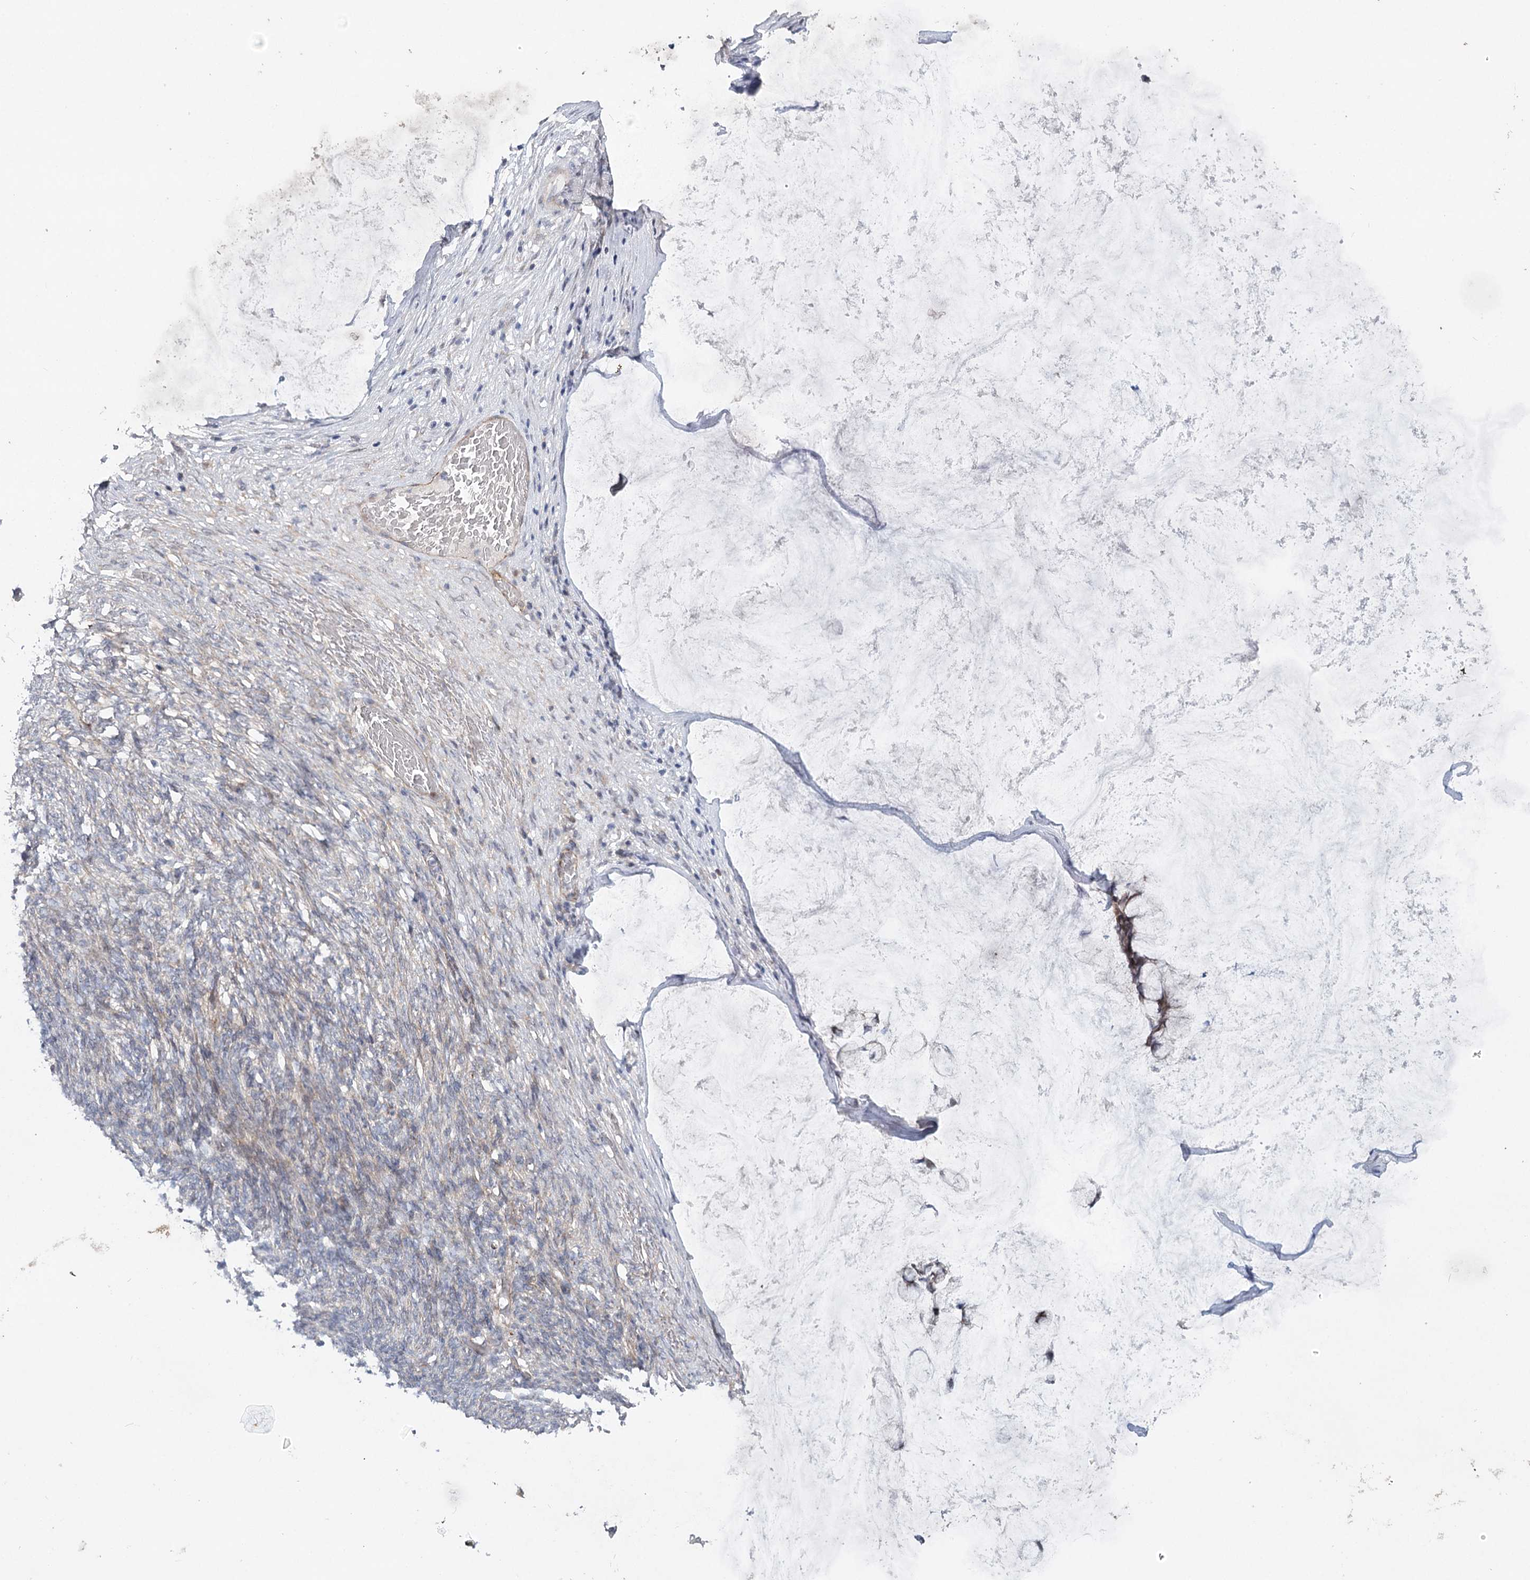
{"staining": {"intensity": "moderate", "quantity": ">75%", "location": "cytoplasmic/membranous"}, "tissue": "ovarian cancer", "cell_type": "Tumor cells", "image_type": "cancer", "snomed": [{"axis": "morphology", "description": "Cystadenocarcinoma, mucinous, NOS"}, {"axis": "topography", "description": "Ovary"}], "caption": "Immunohistochemical staining of human ovarian cancer (mucinous cystadenocarcinoma) exhibits medium levels of moderate cytoplasmic/membranous protein expression in approximately >75% of tumor cells.", "gene": "MAP3K13", "patient": {"sex": "female", "age": 42}}